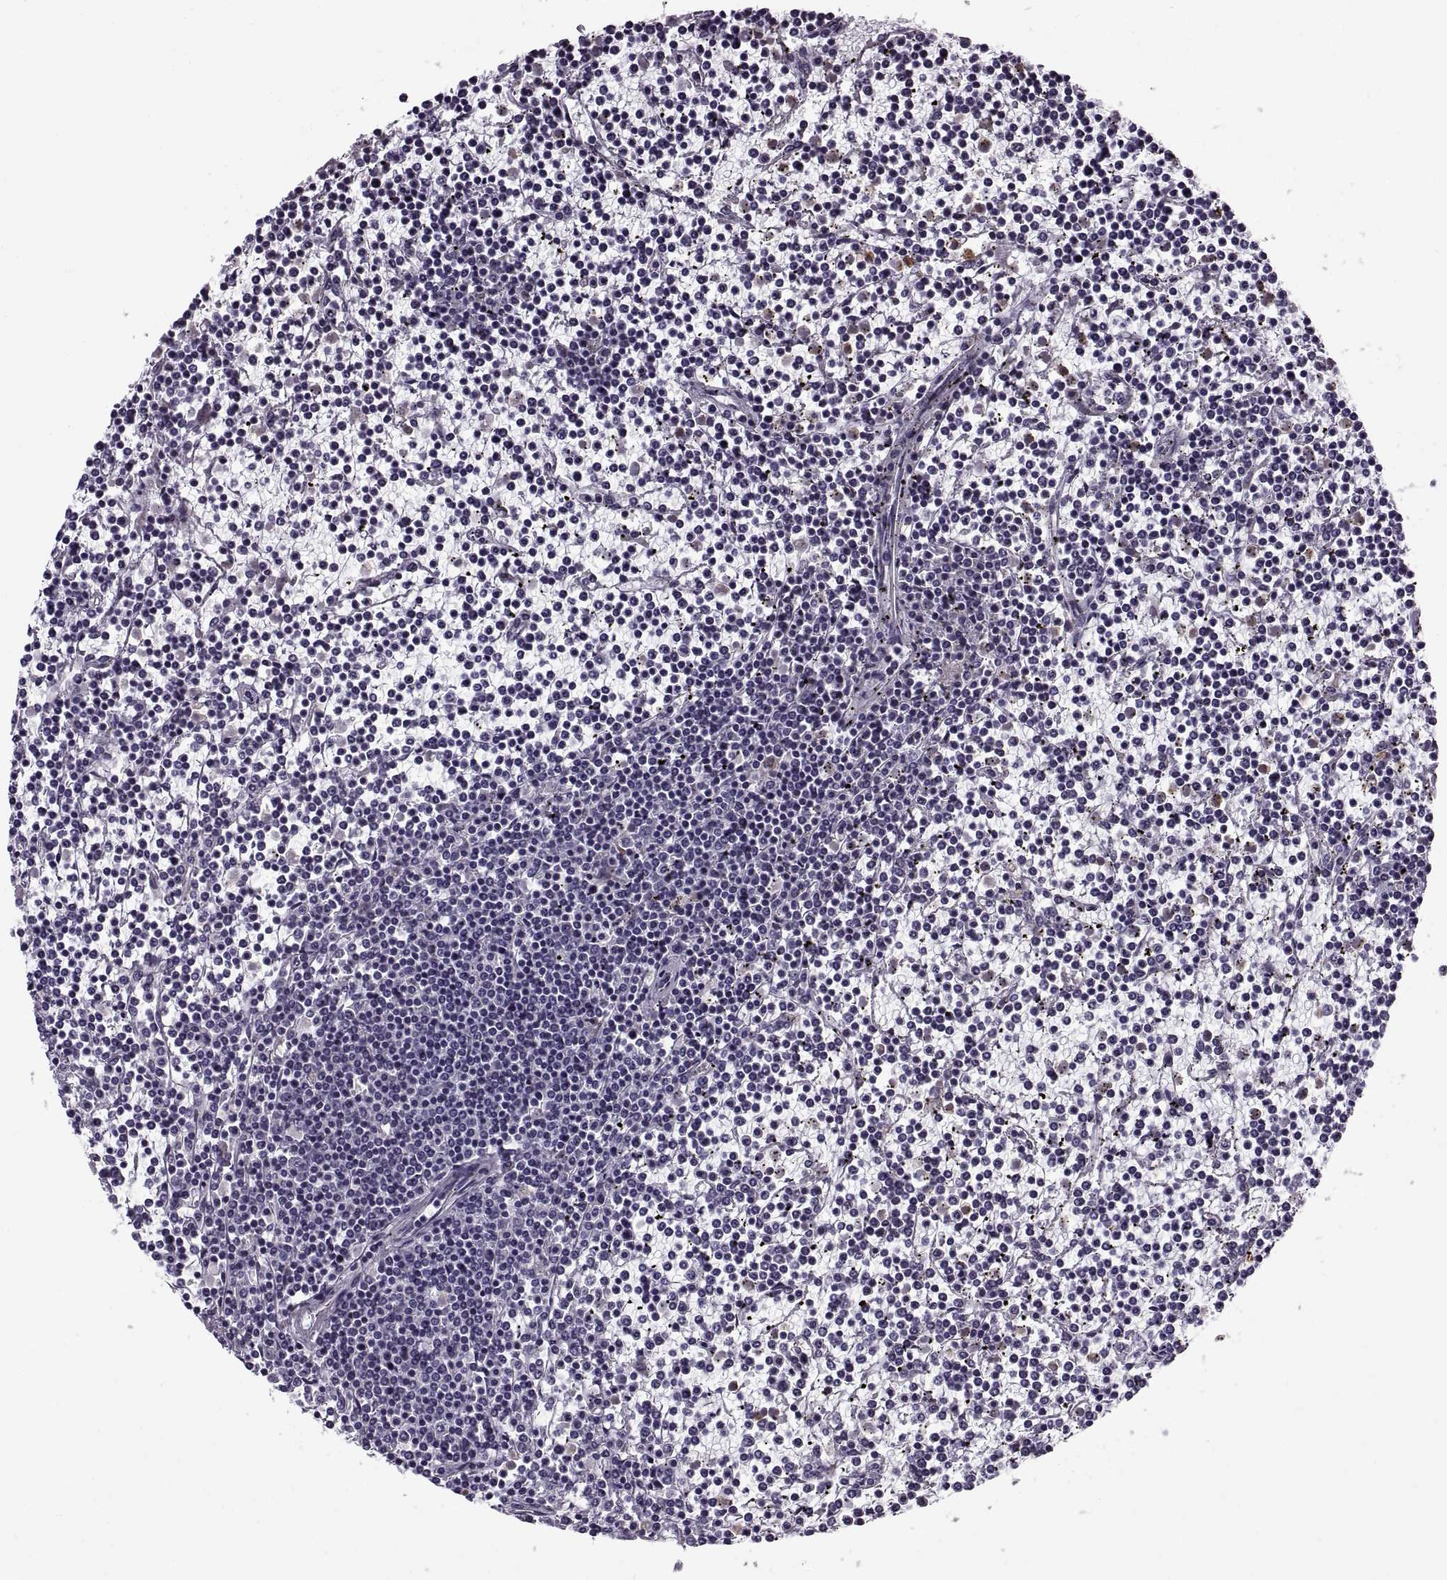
{"staining": {"intensity": "negative", "quantity": "none", "location": "none"}, "tissue": "lymphoma", "cell_type": "Tumor cells", "image_type": "cancer", "snomed": [{"axis": "morphology", "description": "Malignant lymphoma, non-Hodgkin's type, Low grade"}, {"axis": "topography", "description": "Spleen"}], "caption": "High power microscopy micrograph of an IHC image of lymphoma, revealing no significant staining in tumor cells.", "gene": "CALCR", "patient": {"sex": "female", "age": 19}}